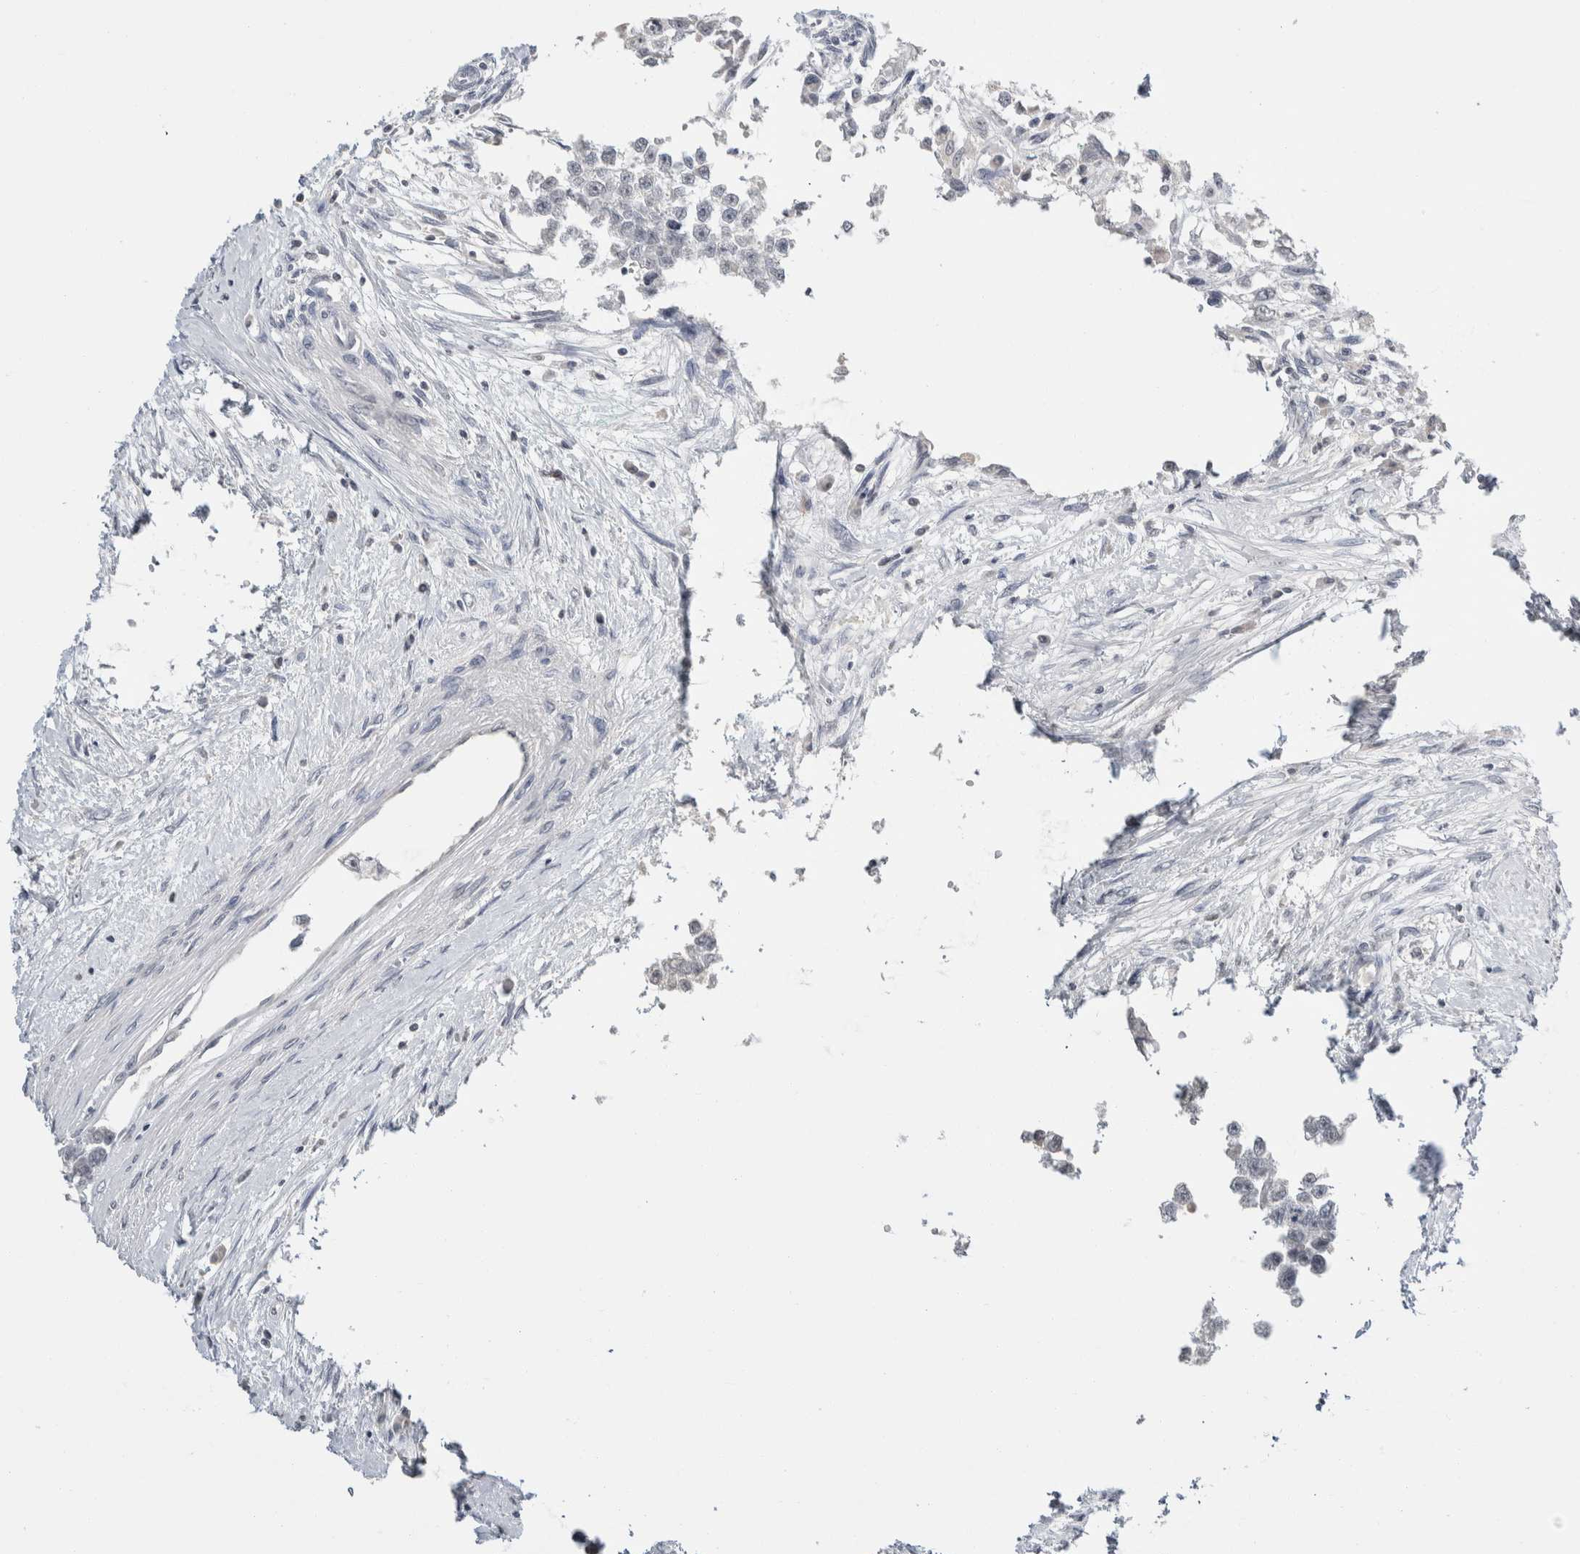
{"staining": {"intensity": "negative", "quantity": "none", "location": "none"}, "tissue": "testis cancer", "cell_type": "Tumor cells", "image_type": "cancer", "snomed": [{"axis": "morphology", "description": "Seminoma, NOS"}, {"axis": "morphology", "description": "Carcinoma, Embryonal, NOS"}, {"axis": "topography", "description": "Testis"}], "caption": "DAB (3,3'-diaminobenzidine) immunohistochemical staining of human testis embryonal carcinoma exhibits no significant expression in tumor cells. (IHC, brightfield microscopy, high magnification).", "gene": "CRAT", "patient": {"sex": "male", "age": 51}}